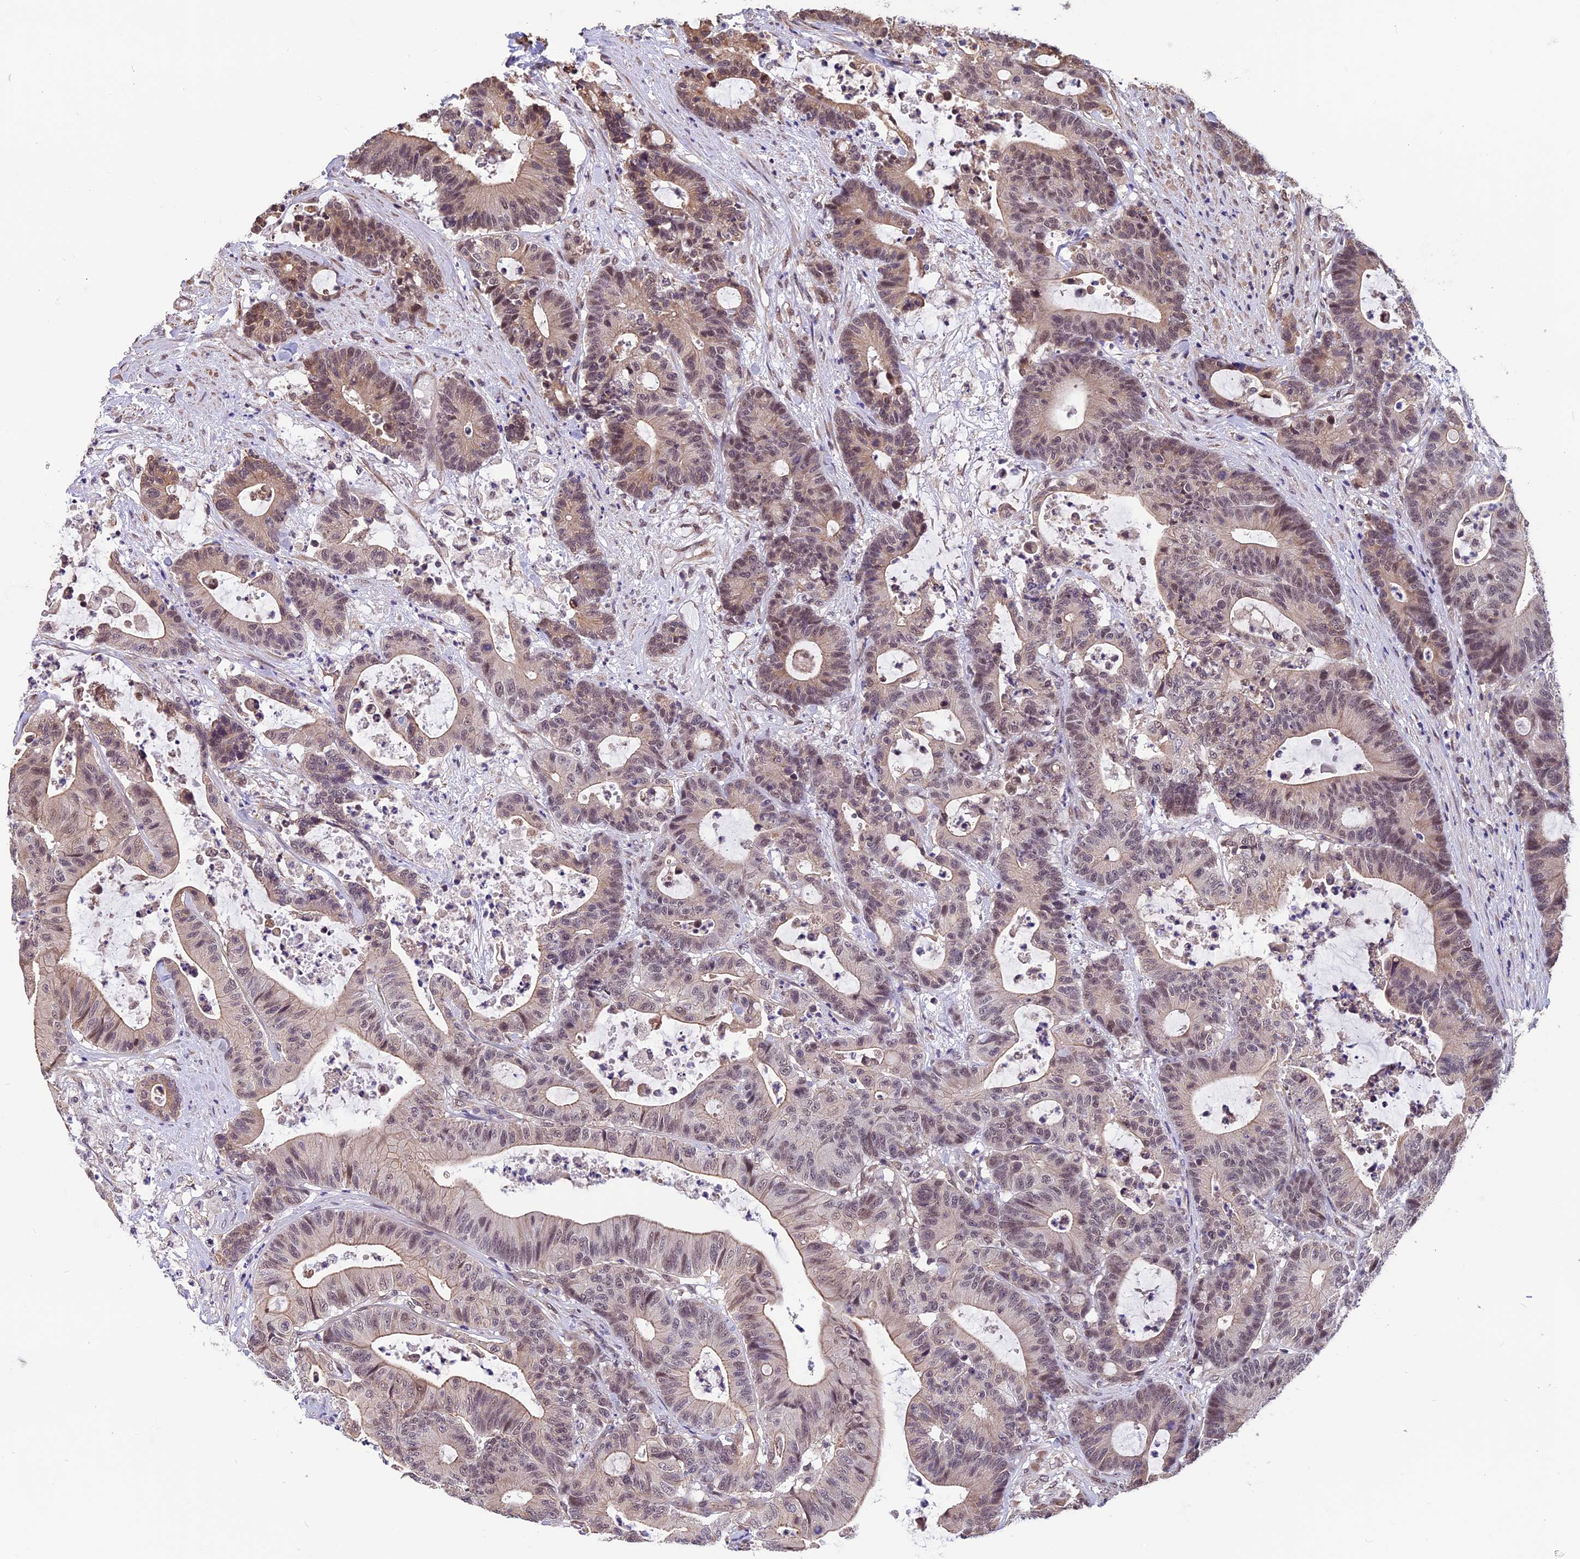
{"staining": {"intensity": "moderate", "quantity": "25%-75%", "location": "cytoplasmic/membranous,nuclear"}, "tissue": "colorectal cancer", "cell_type": "Tumor cells", "image_type": "cancer", "snomed": [{"axis": "morphology", "description": "Adenocarcinoma, NOS"}, {"axis": "topography", "description": "Colon"}], "caption": "IHC image of neoplastic tissue: human colorectal adenocarcinoma stained using IHC shows medium levels of moderate protein expression localized specifically in the cytoplasmic/membranous and nuclear of tumor cells, appearing as a cytoplasmic/membranous and nuclear brown color.", "gene": "ZC3H4", "patient": {"sex": "female", "age": 84}}